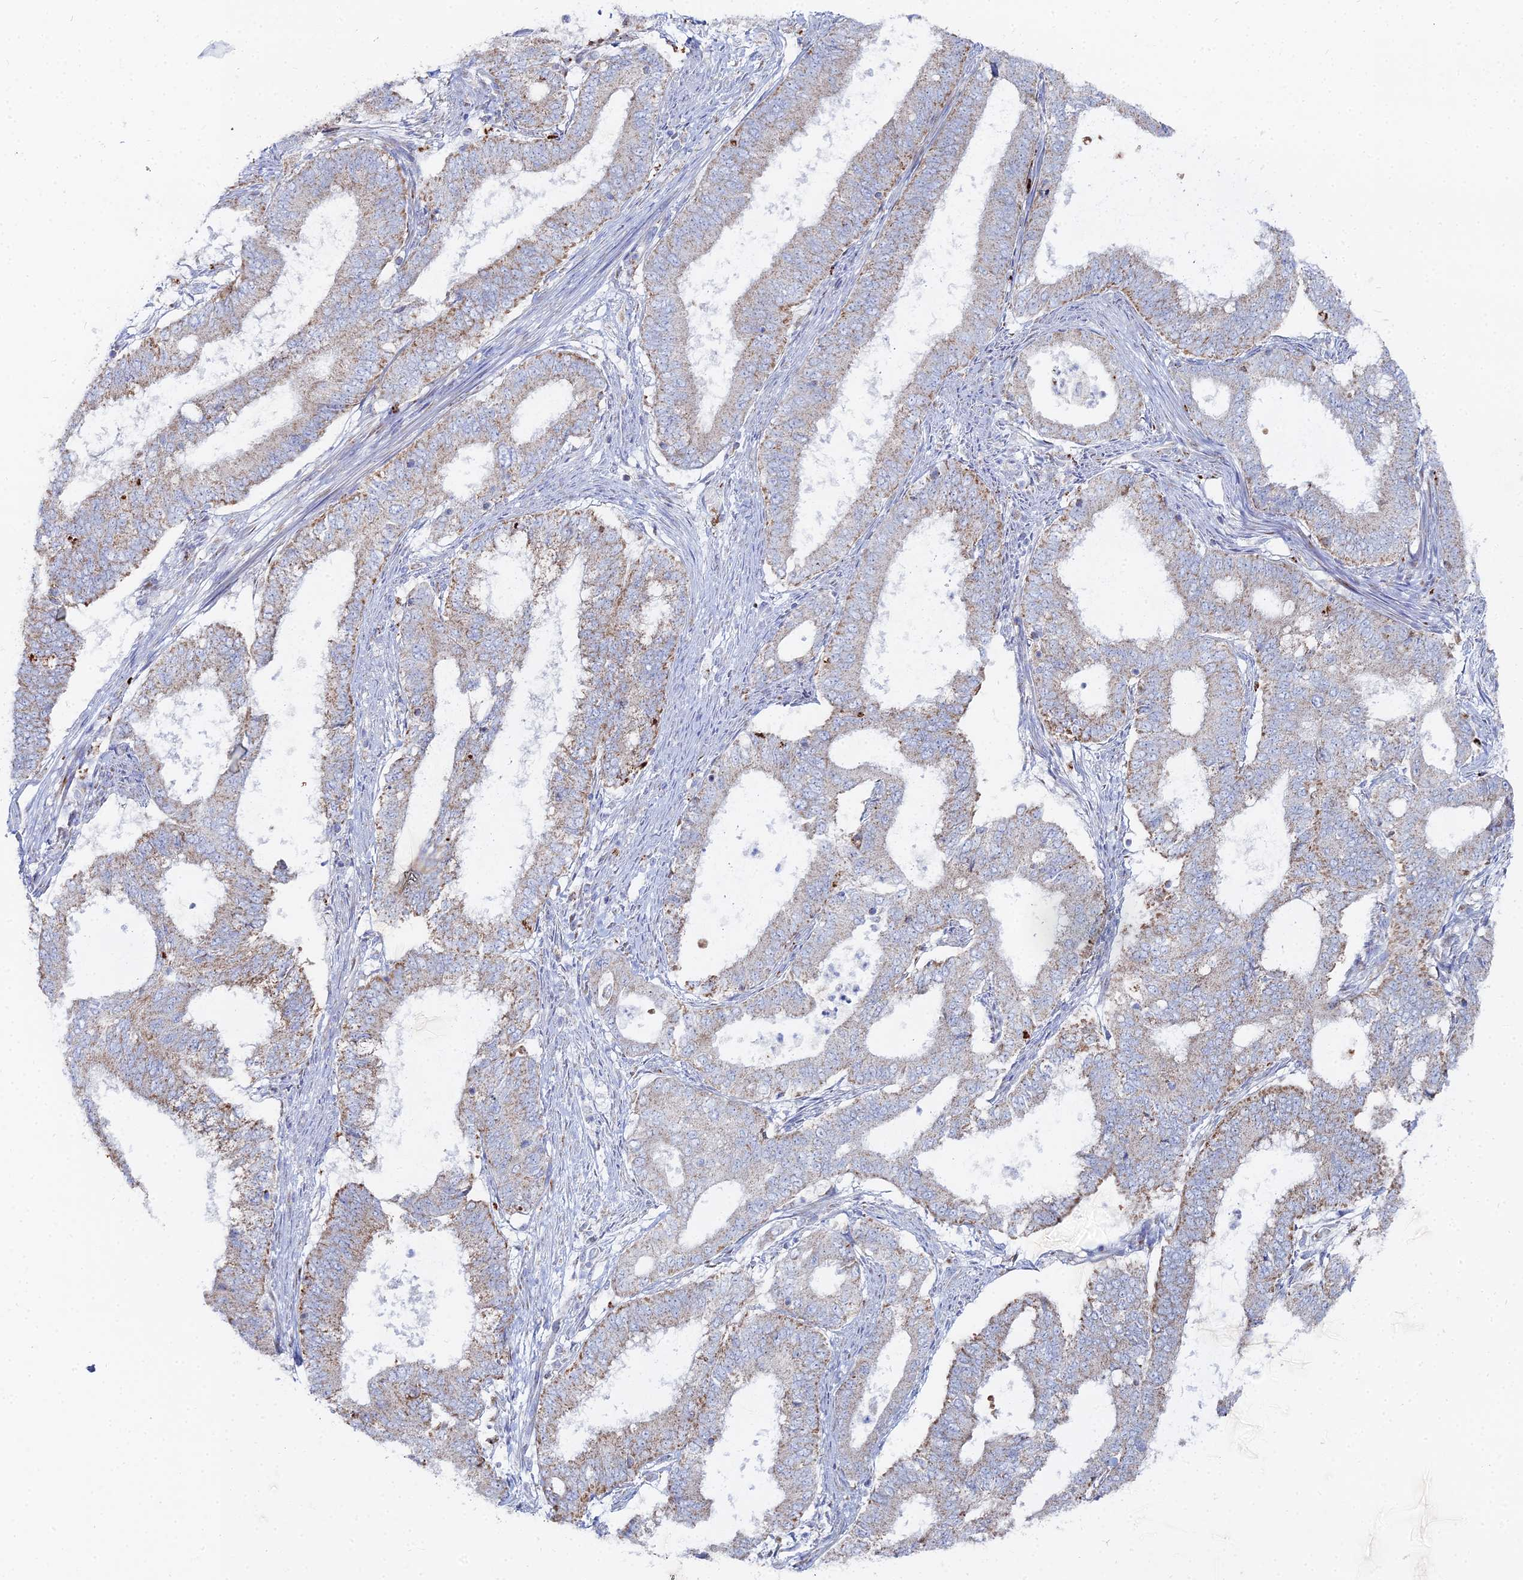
{"staining": {"intensity": "moderate", "quantity": "25%-75%", "location": "cytoplasmic/membranous"}, "tissue": "endometrial cancer", "cell_type": "Tumor cells", "image_type": "cancer", "snomed": [{"axis": "morphology", "description": "Adenocarcinoma, NOS"}, {"axis": "topography", "description": "Endometrium"}], "caption": "A high-resolution image shows immunohistochemistry (IHC) staining of endometrial cancer (adenocarcinoma), which exhibits moderate cytoplasmic/membranous staining in approximately 25%-75% of tumor cells.", "gene": "MPC1", "patient": {"sex": "female", "age": 51}}